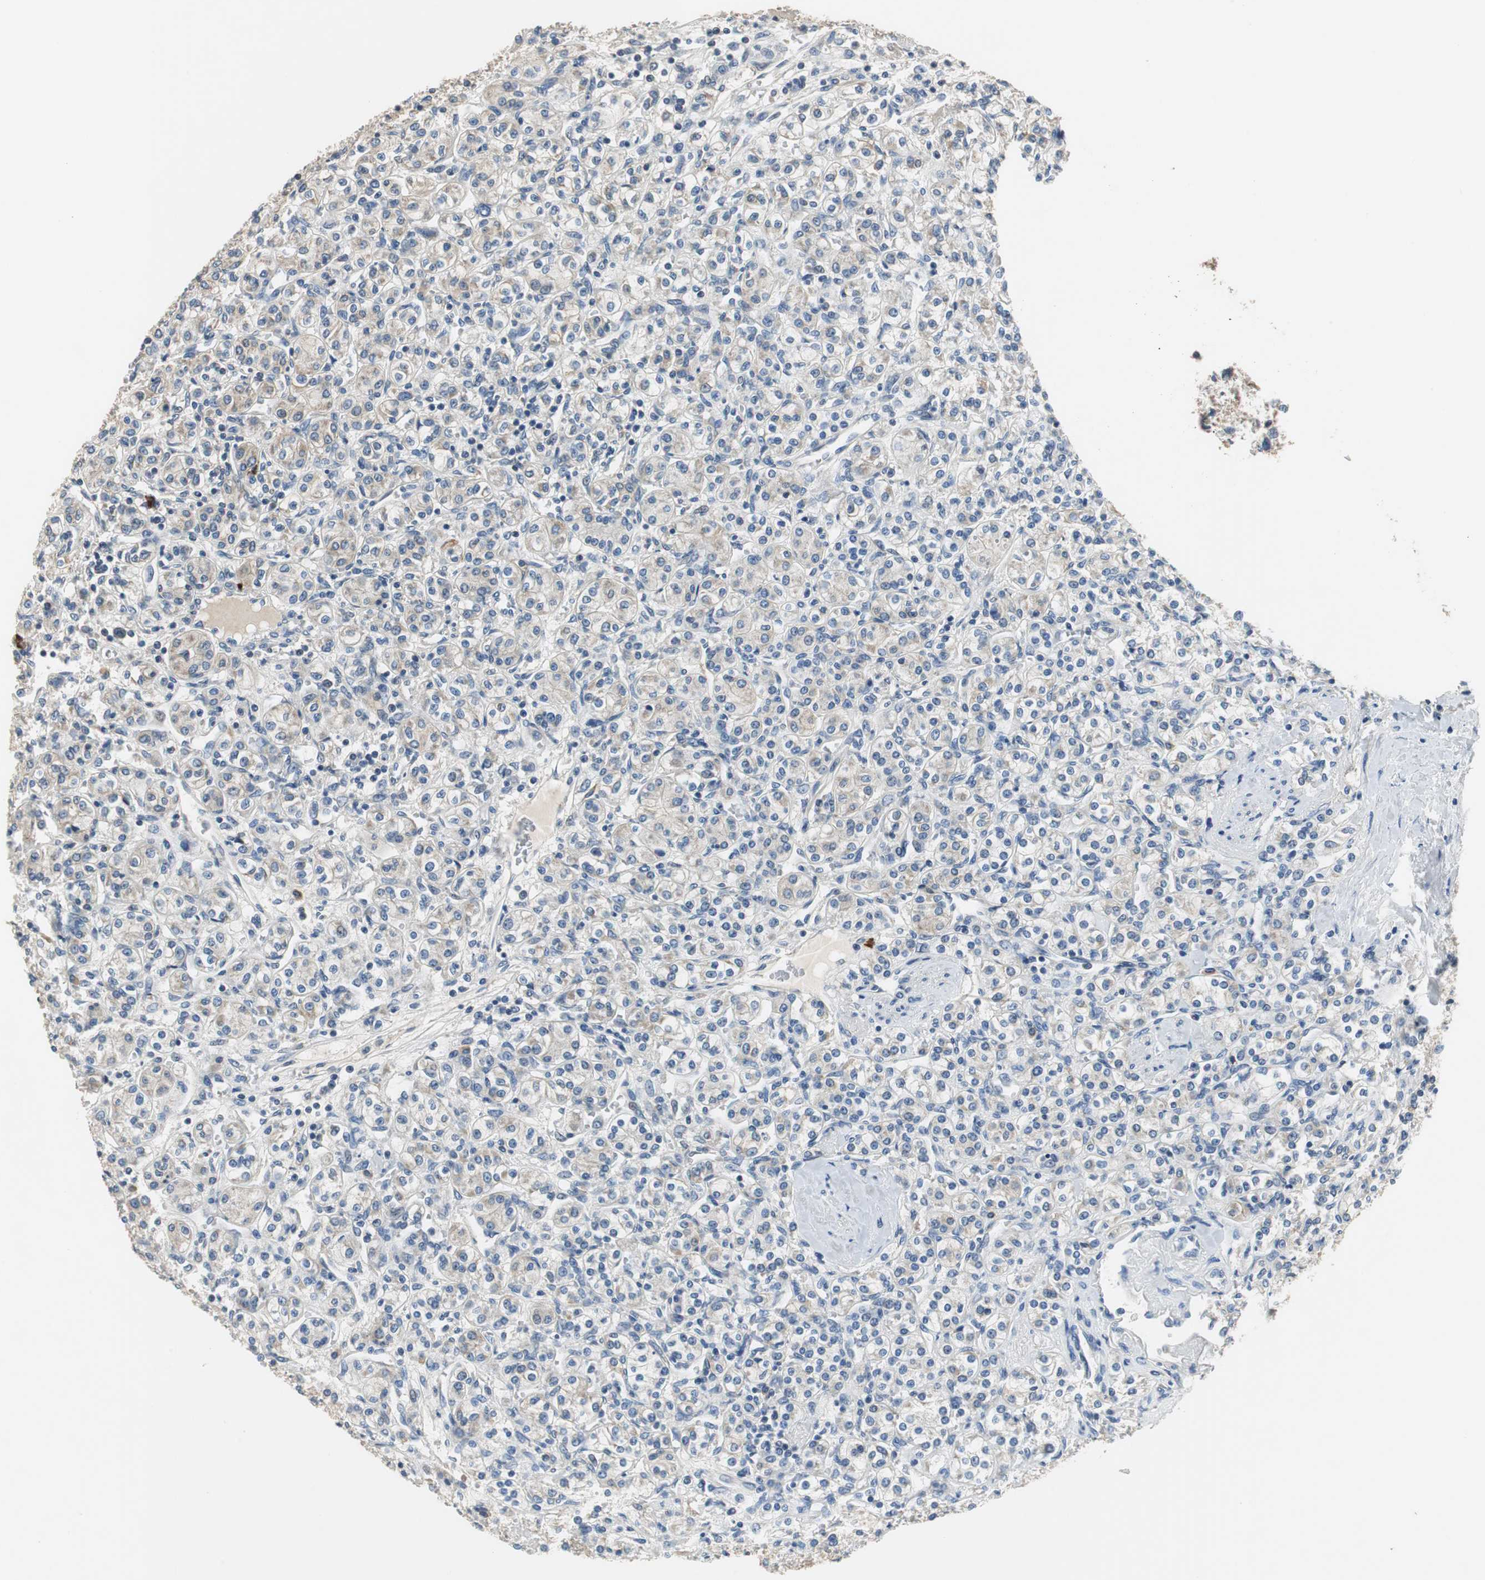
{"staining": {"intensity": "weak", "quantity": "<25%", "location": "cytoplasmic/membranous"}, "tissue": "renal cancer", "cell_type": "Tumor cells", "image_type": "cancer", "snomed": [{"axis": "morphology", "description": "Adenocarcinoma, NOS"}, {"axis": "topography", "description": "Kidney"}], "caption": "High power microscopy histopathology image of an immunohistochemistry micrograph of renal adenocarcinoma, revealing no significant staining in tumor cells.", "gene": "MTIF2", "patient": {"sex": "male", "age": 77}}